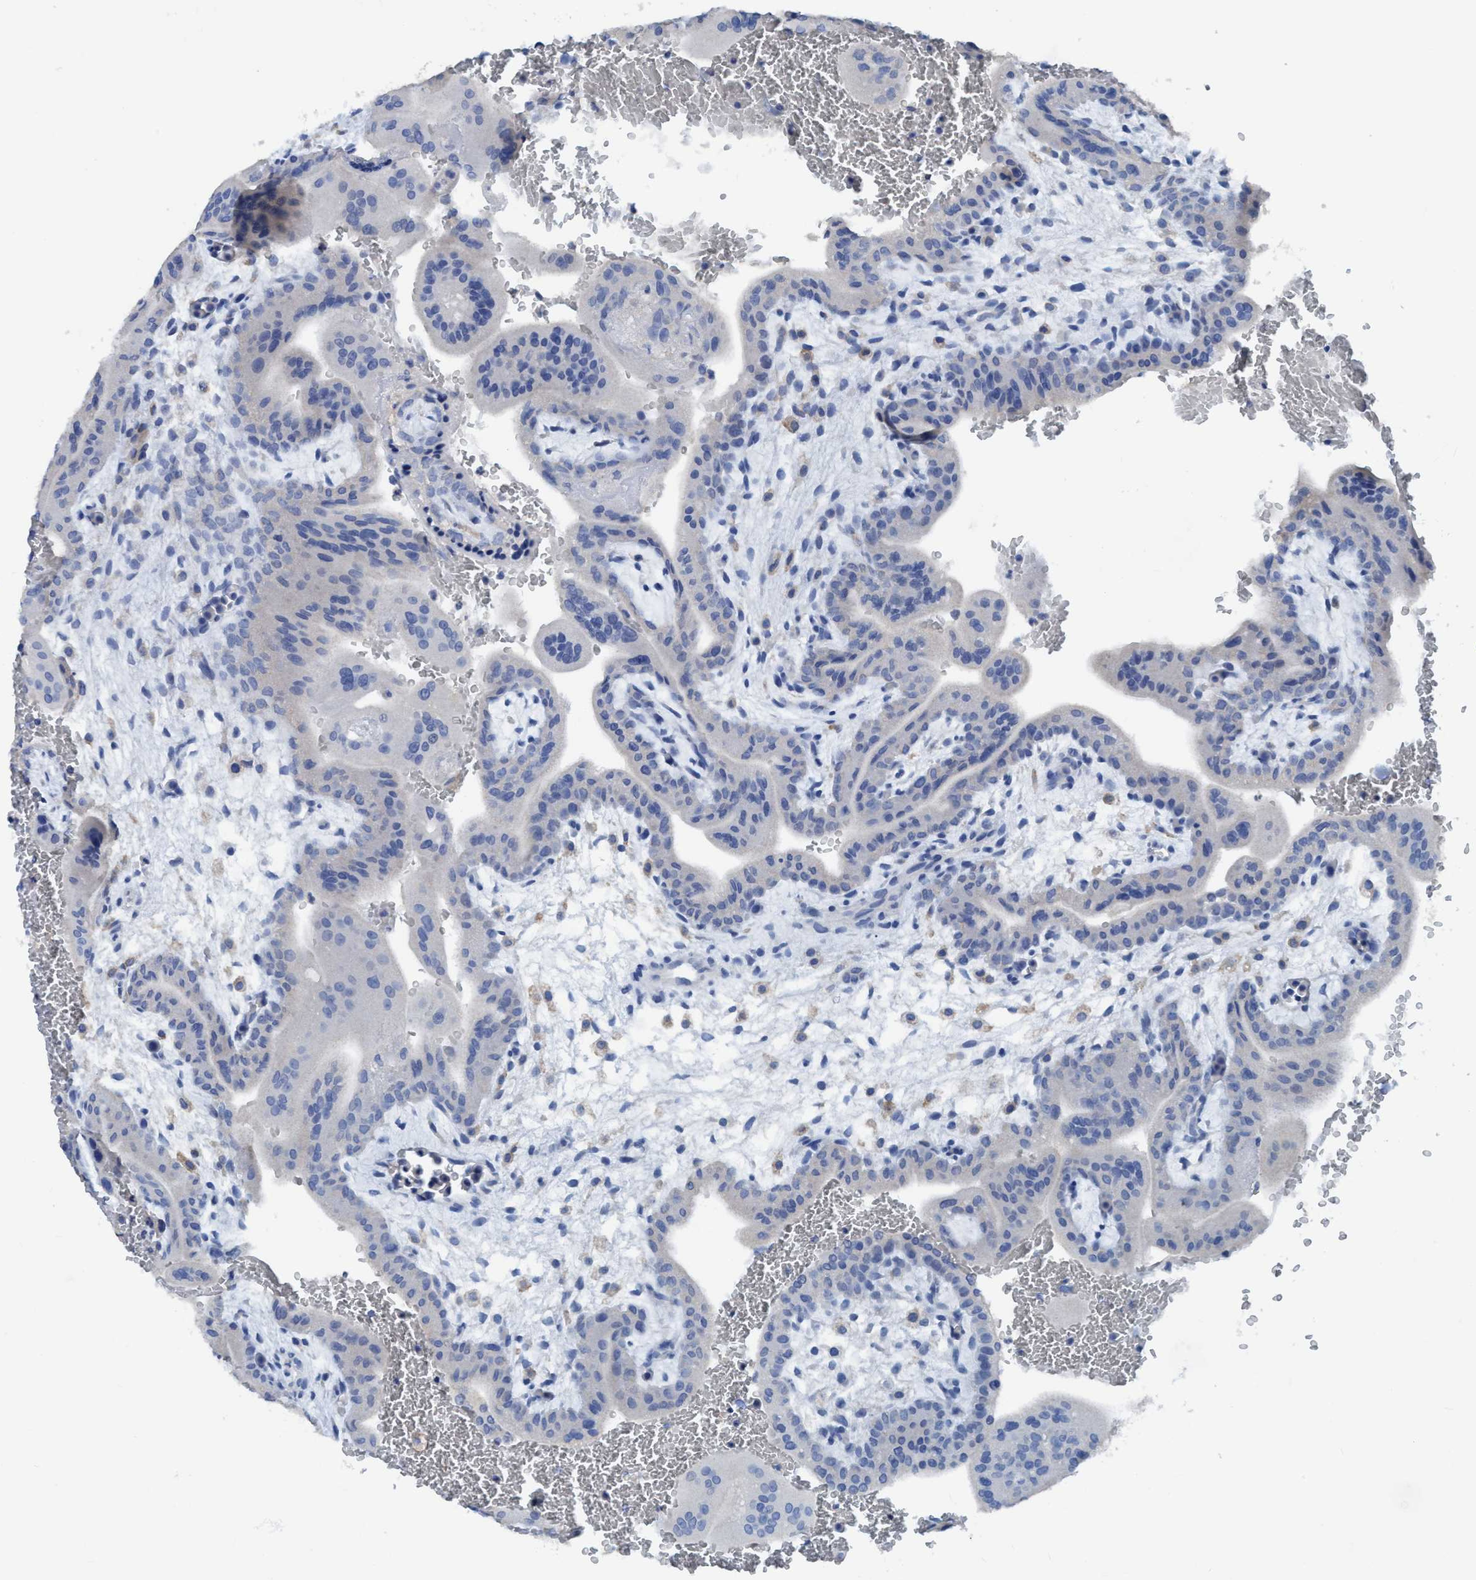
{"staining": {"intensity": "negative", "quantity": "none", "location": "none"}, "tissue": "placenta", "cell_type": "Trophoblastic cells", "image_type": "normal", "snomed": [{"axis": "morphology", "description": "Normal tissue, NOS"}, {"axis": "topography", "description": "Placenta"}], "caption": "Micrograph shows no protein expression in trophoblastic cells of normal placenta.", "gene": "DNAI1", "patient": {"sex": "female", "age": 35}}